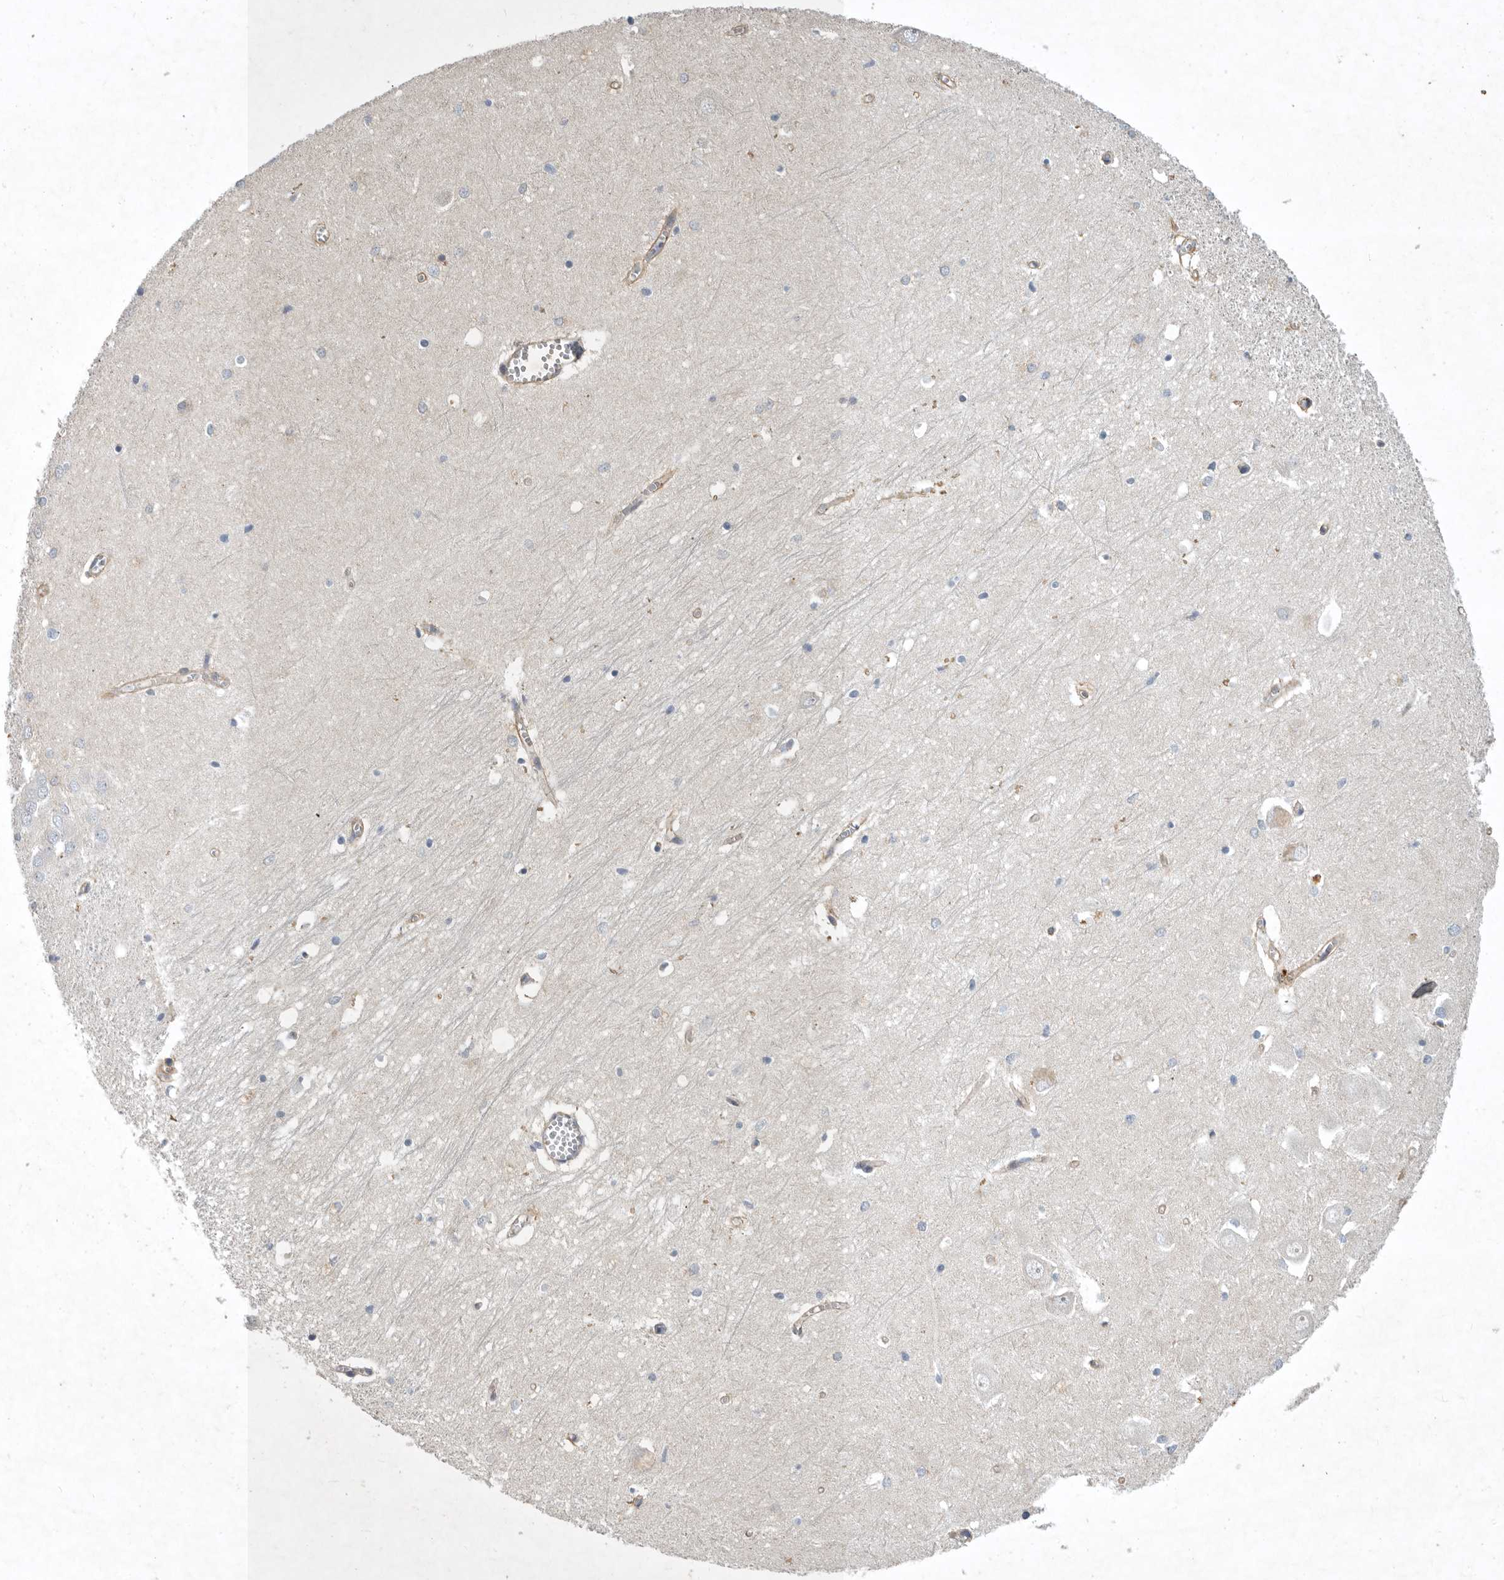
{"staining": {"intensity": "weak", "quantity": "<25%", "location": "cytoplasmic/membranous"}, "tissue": "hippocampus", "cell_type": "Glial cells", "image_type": "normal", "snomed": [{"axis": "morphology", "description": "Normal tissue, NOS"}, {"axis": "topography", "description": "Hippocampus"}], "caption": "Histopathology image shows no protein expression in glial cells of unremarkable hippocampus.", "gene": "MLPH", "patient": {"sex": "male", "age": 70}}